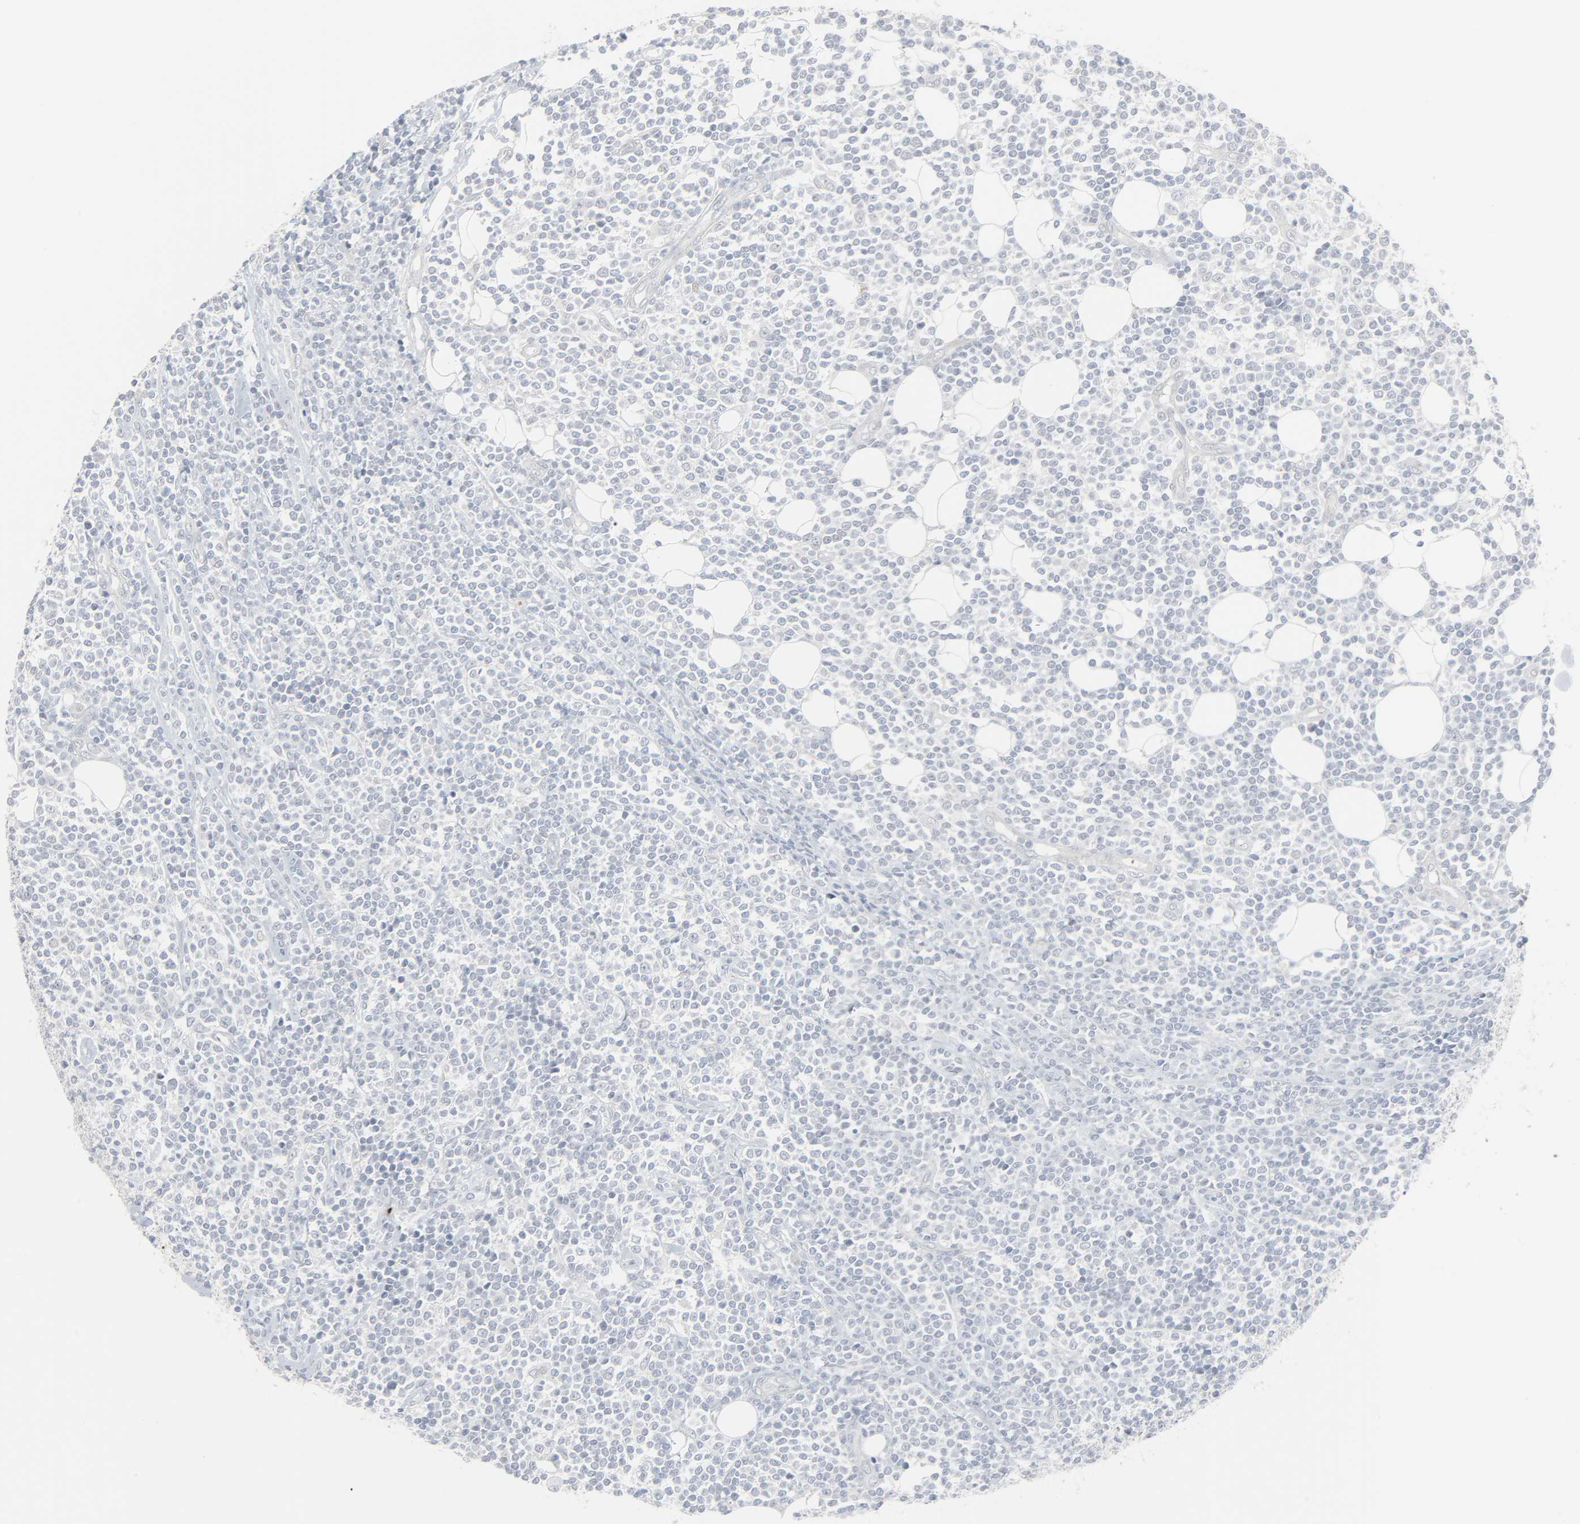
{"staining": {"intensity": "negative", "quantity": "none", "location": "none"}, "tissue": "lymphoma", "cell_type": "Tumor cells", "image_type": "cancer", "snomed": [{"axis": "morphology", "description": "Malignant lymphoma, non-Hodgkin's type, Low grade"}, {"axis": "topography", "description": "Soft tissue"}], "caption": "Photomicrograph shows no significant protein staining in tumor cells of malignant lymphoma, non-Hodgkin's type (low-grade). (Brightfield microscopy of DAB (3,3'-diaminobenzidine) immunohistochemistry (IHC) at high magnification).", "gene": "NEUROD1", "patient": {"sex": "male", "age": 92}}